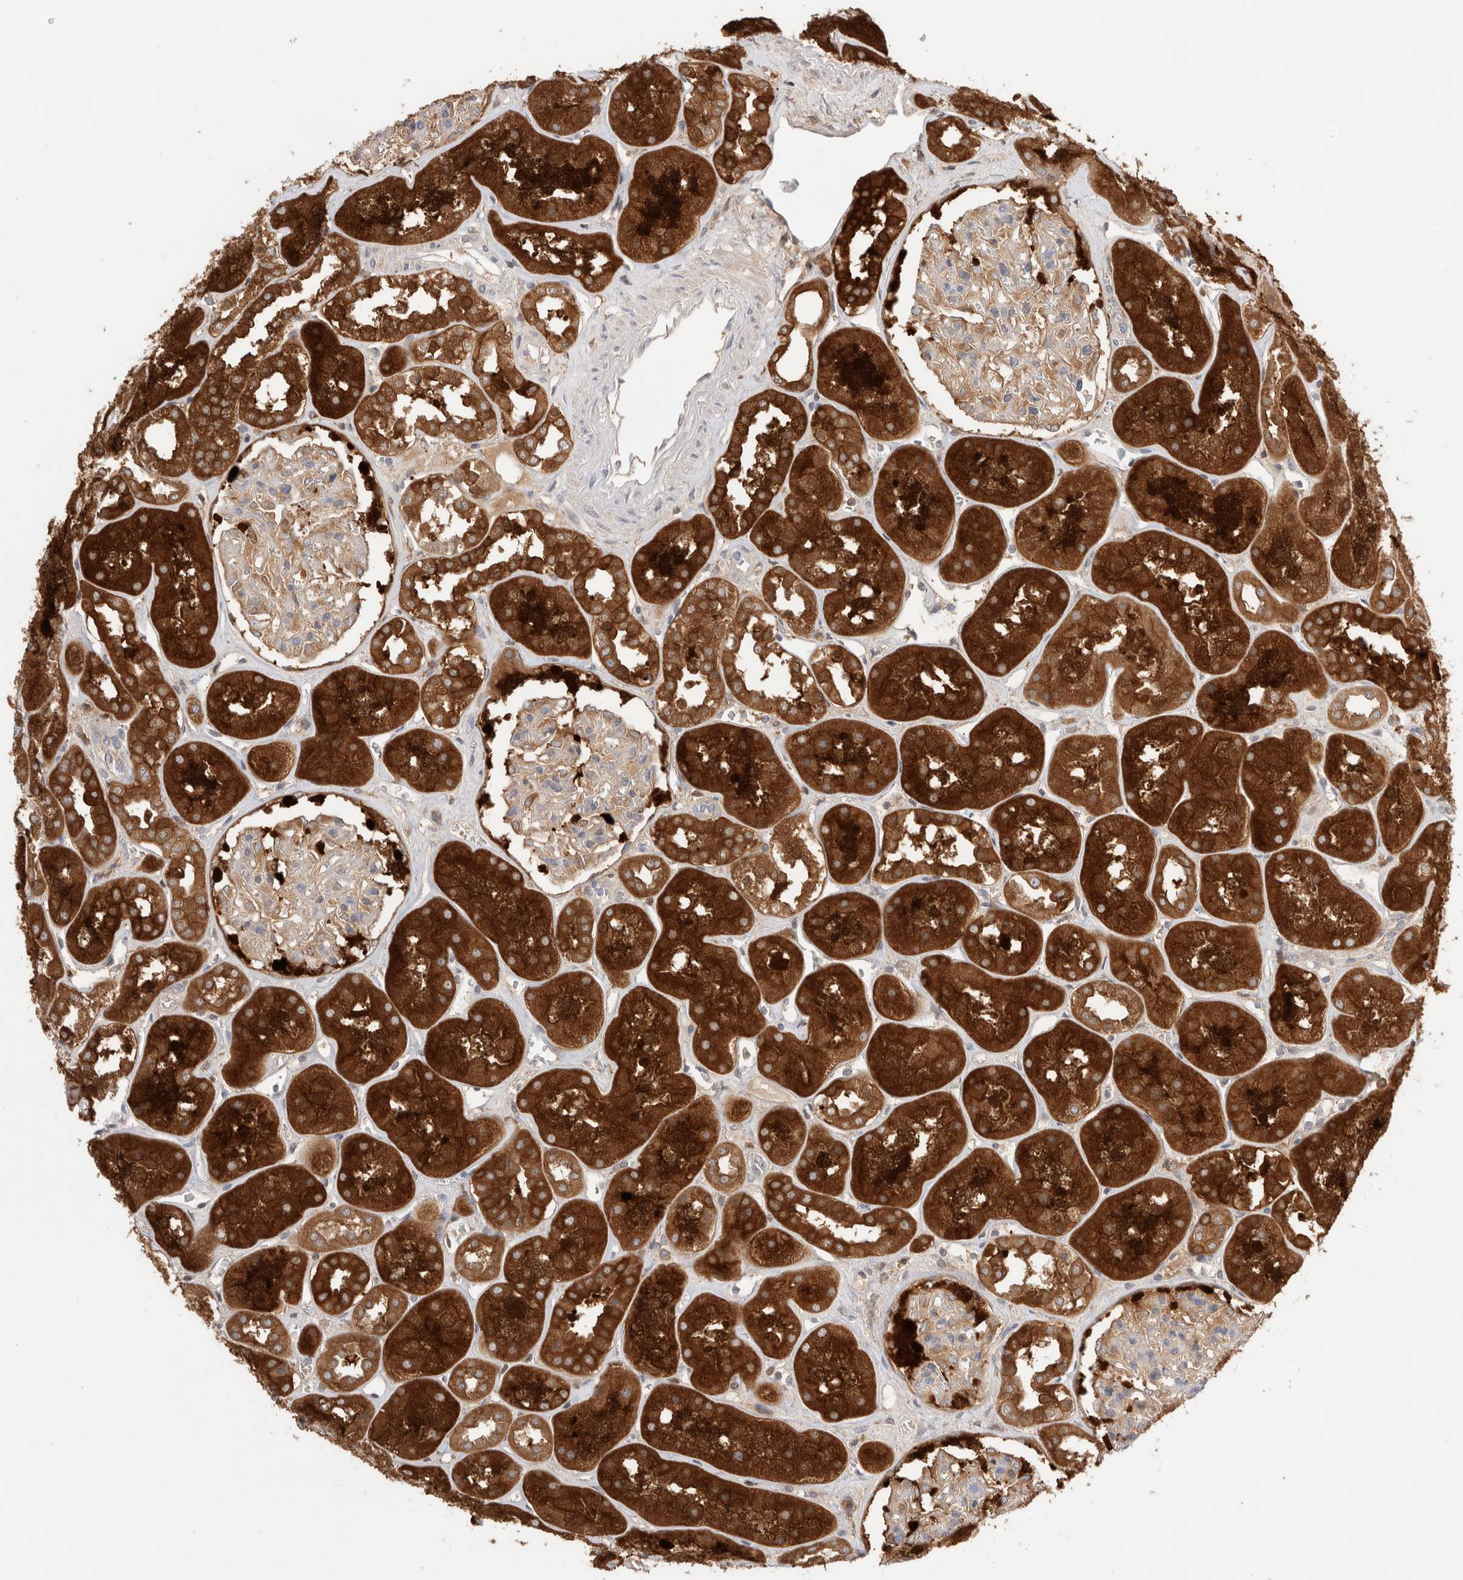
{"staining": {"intensity": "moderate", "quantity": "25%-75%", "location": "cytoplasmic/membranous"}, "tissue": "kidney", "cell_type": "Cells in glomeruli", "image_type": "normal", "snomed": [{"axis": "morphology", "description": "Normal tissue, NOS"}, {"axis": "topography", "description": "Kidney"}], "caption": "Immunohistochemical staining of normal human kidney exhibits moderate cytoplasmic/membranous protein expression in approximately 25%-75% of cells in glomeruli.", "gene": "KLHL14", "patient": {"sex": "male", "age": 70}}